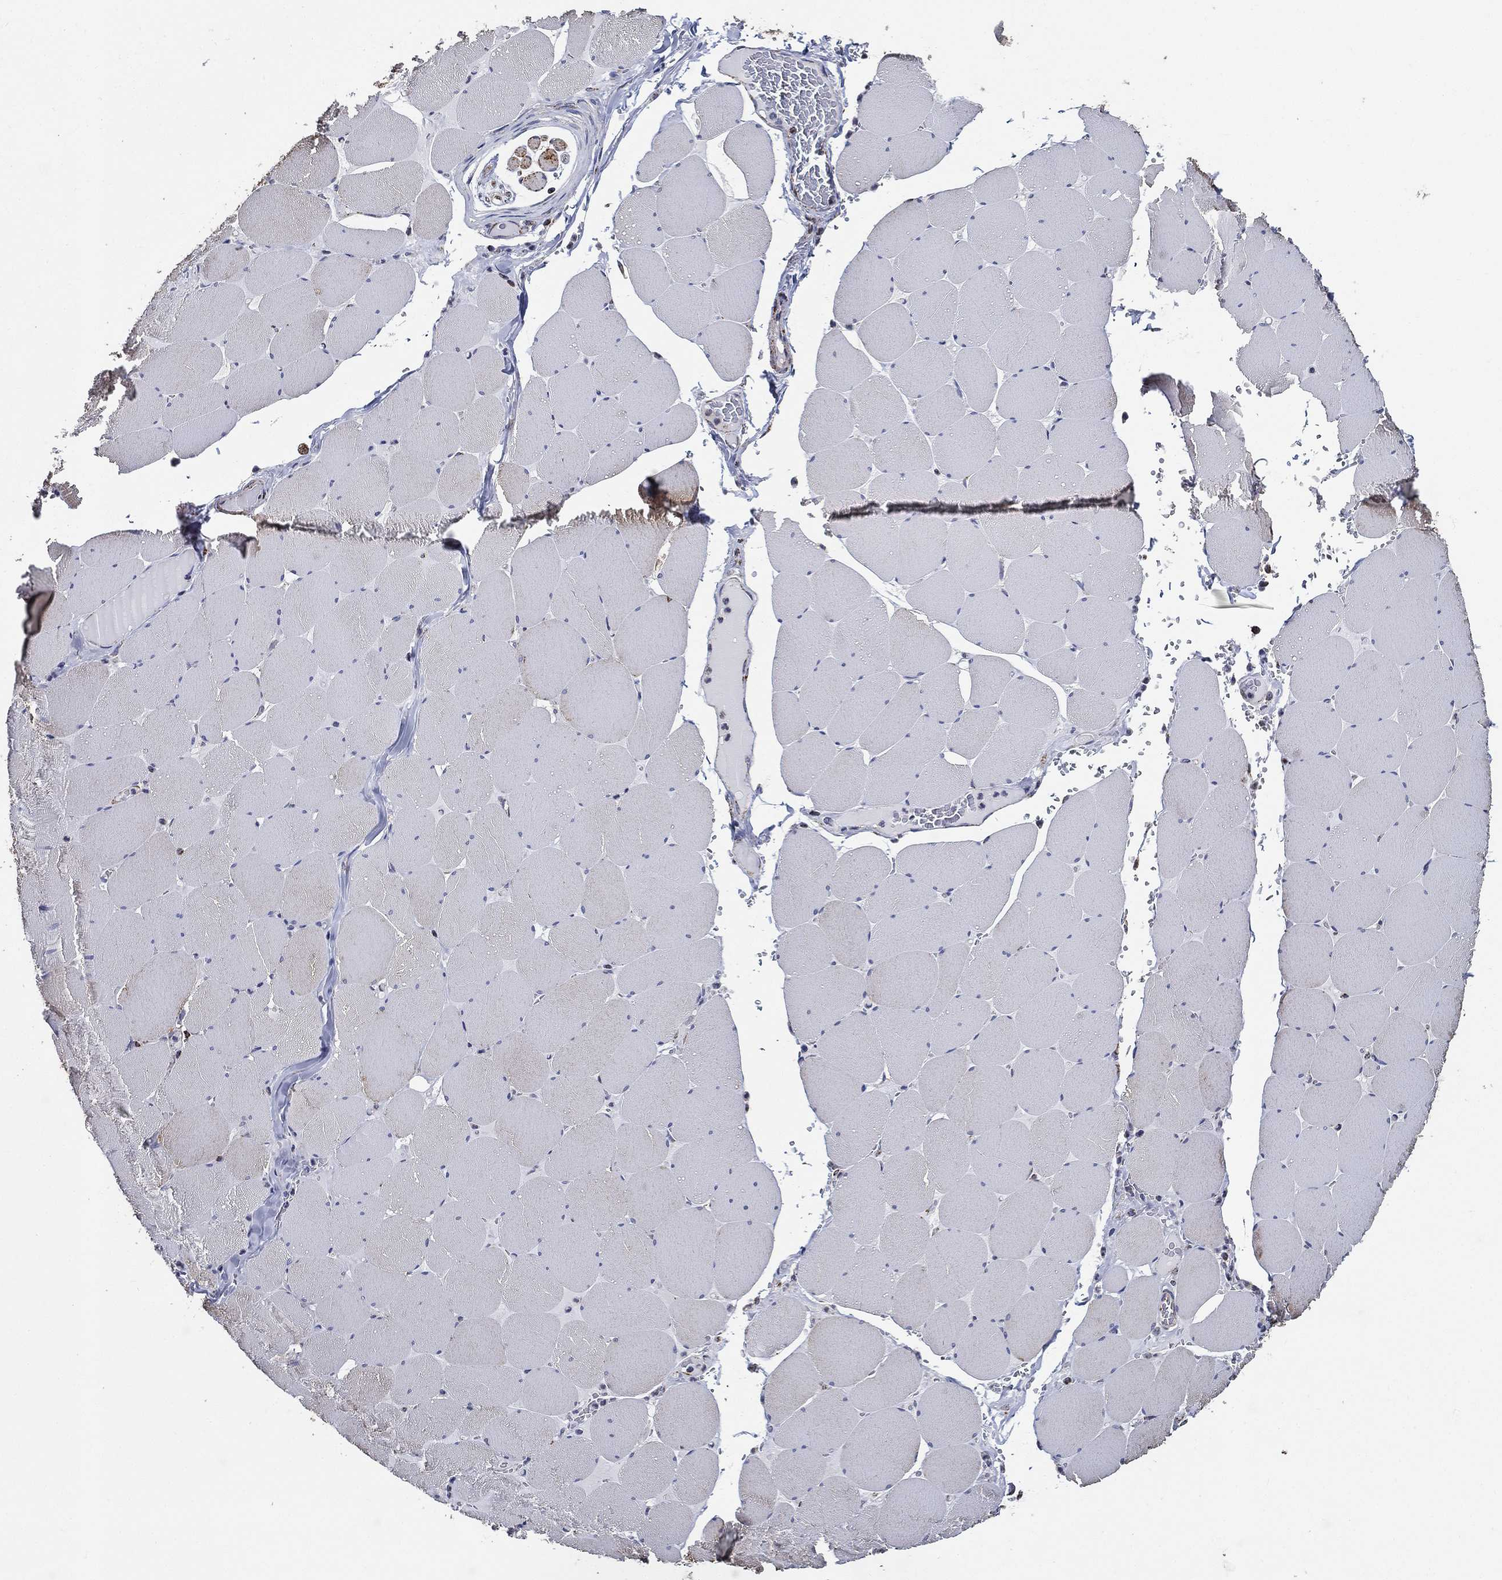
{"staining": {"intensity": "moderate", "quantity": "<25%", "location": "cytoplasmic/membranous"}, "tissue": "skeletal muscle", "cell_type": "Myocytes", "image_type": "normal", "snomed": [{"axis": "morphology", "description": "Normal tissue, NOS"}, {"axis": "morphology", "description": "Malignant melanoma, Metastatic site"}, {"axis": "topography", "description": "Skeletal muscle"}], "caption": "A low amount of moderate cytoplasmic/membranous expression is seen in approximately <25% of myocytes in benign skeletal muscle.", "gene": "NDUFAB1", "patient": {"sex": "male", "age": 50}}